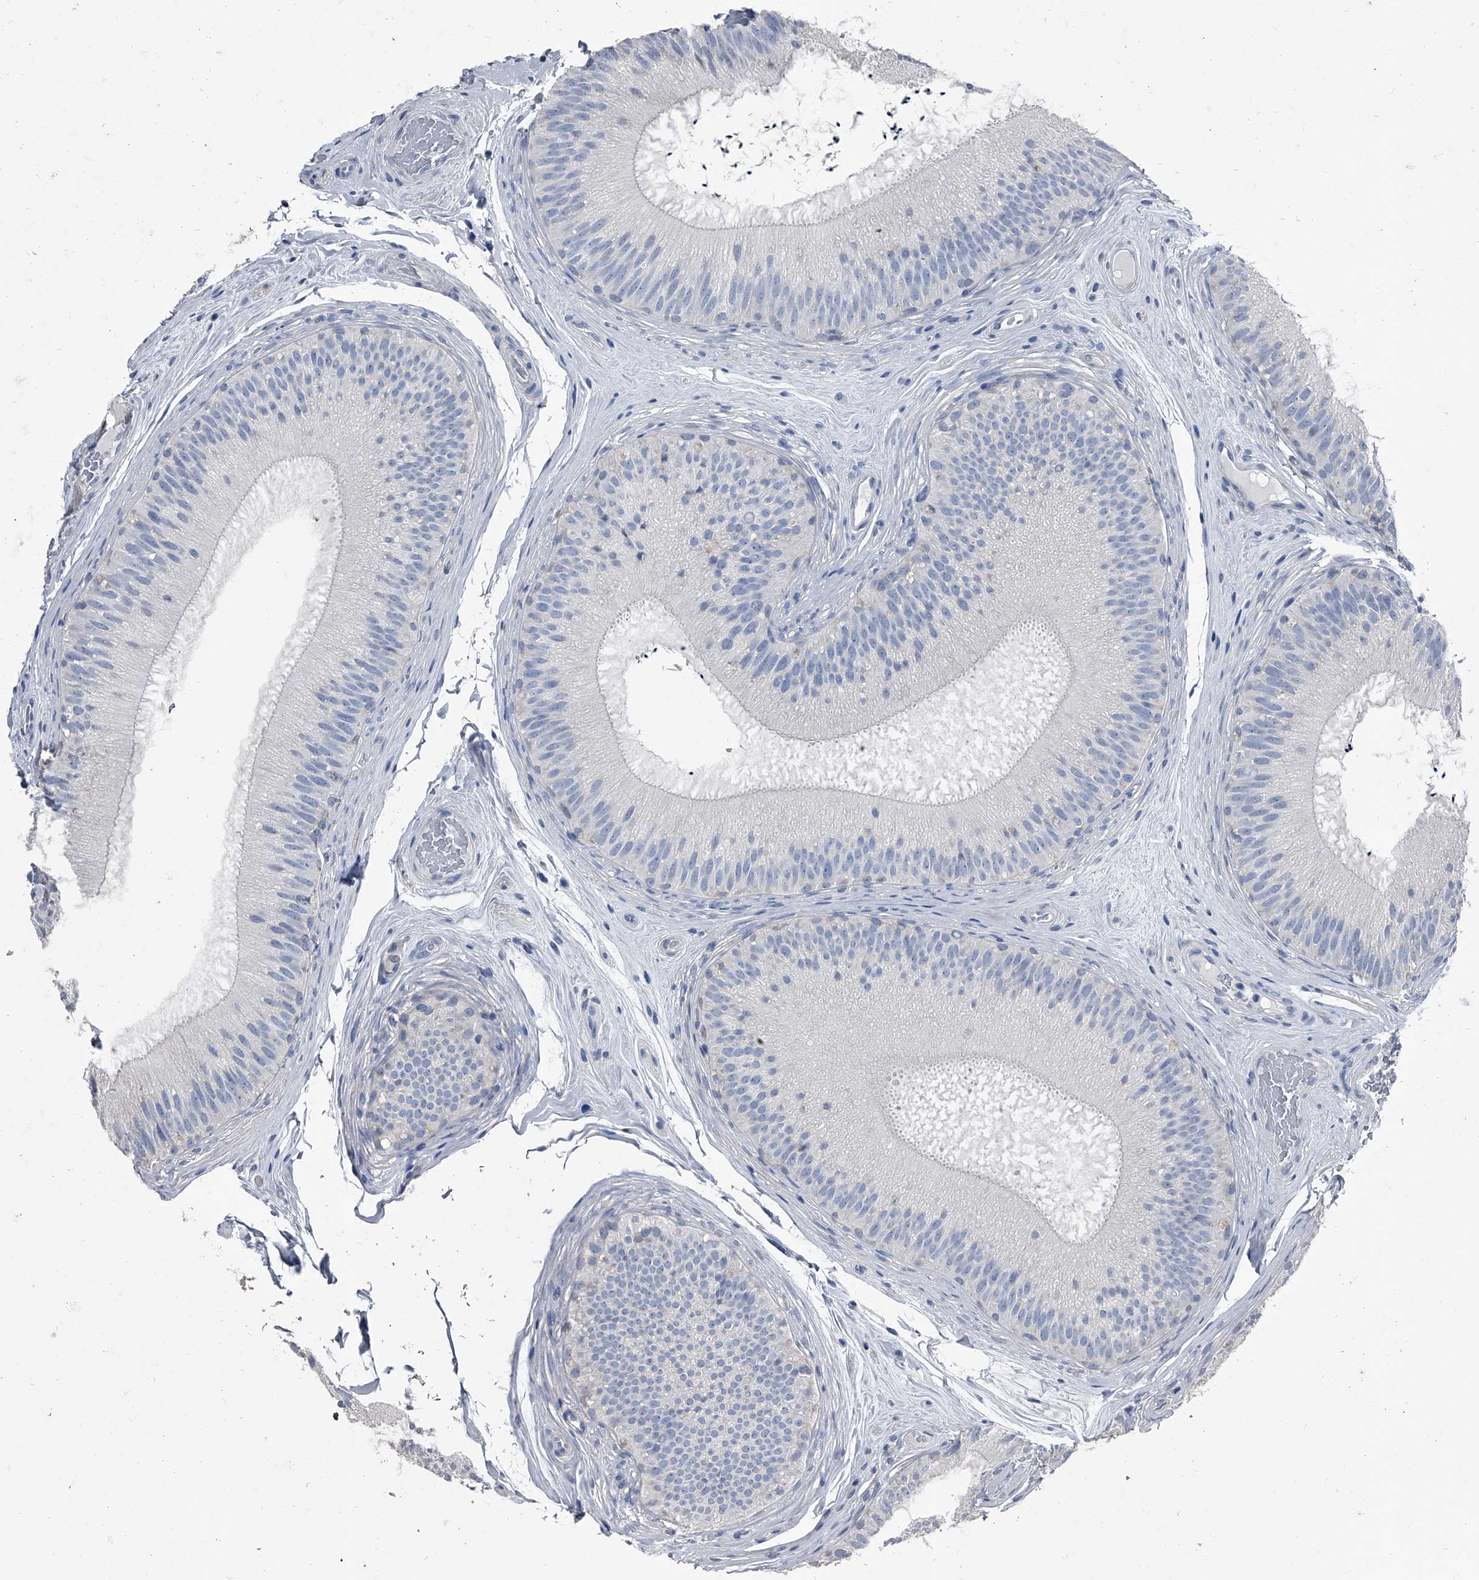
{"staining": {"intensity": "negative", "quantity": "none", "location": "none"}, "tissue": "epididymis", "cell_type": "Glandular cells", "image_type": "normal", "snomed": [{"axis": "morphology", "description": "Normal tissue, NOS"}, {"axis": "topography", "description": "Epididymis"}], "caption": "Immunohistochemistry (IHC) of unremarkable human epididymis shows no expression in glandular cells.", "gene": "KIF13A", "patient": {"sex": "male", "age": 45}}